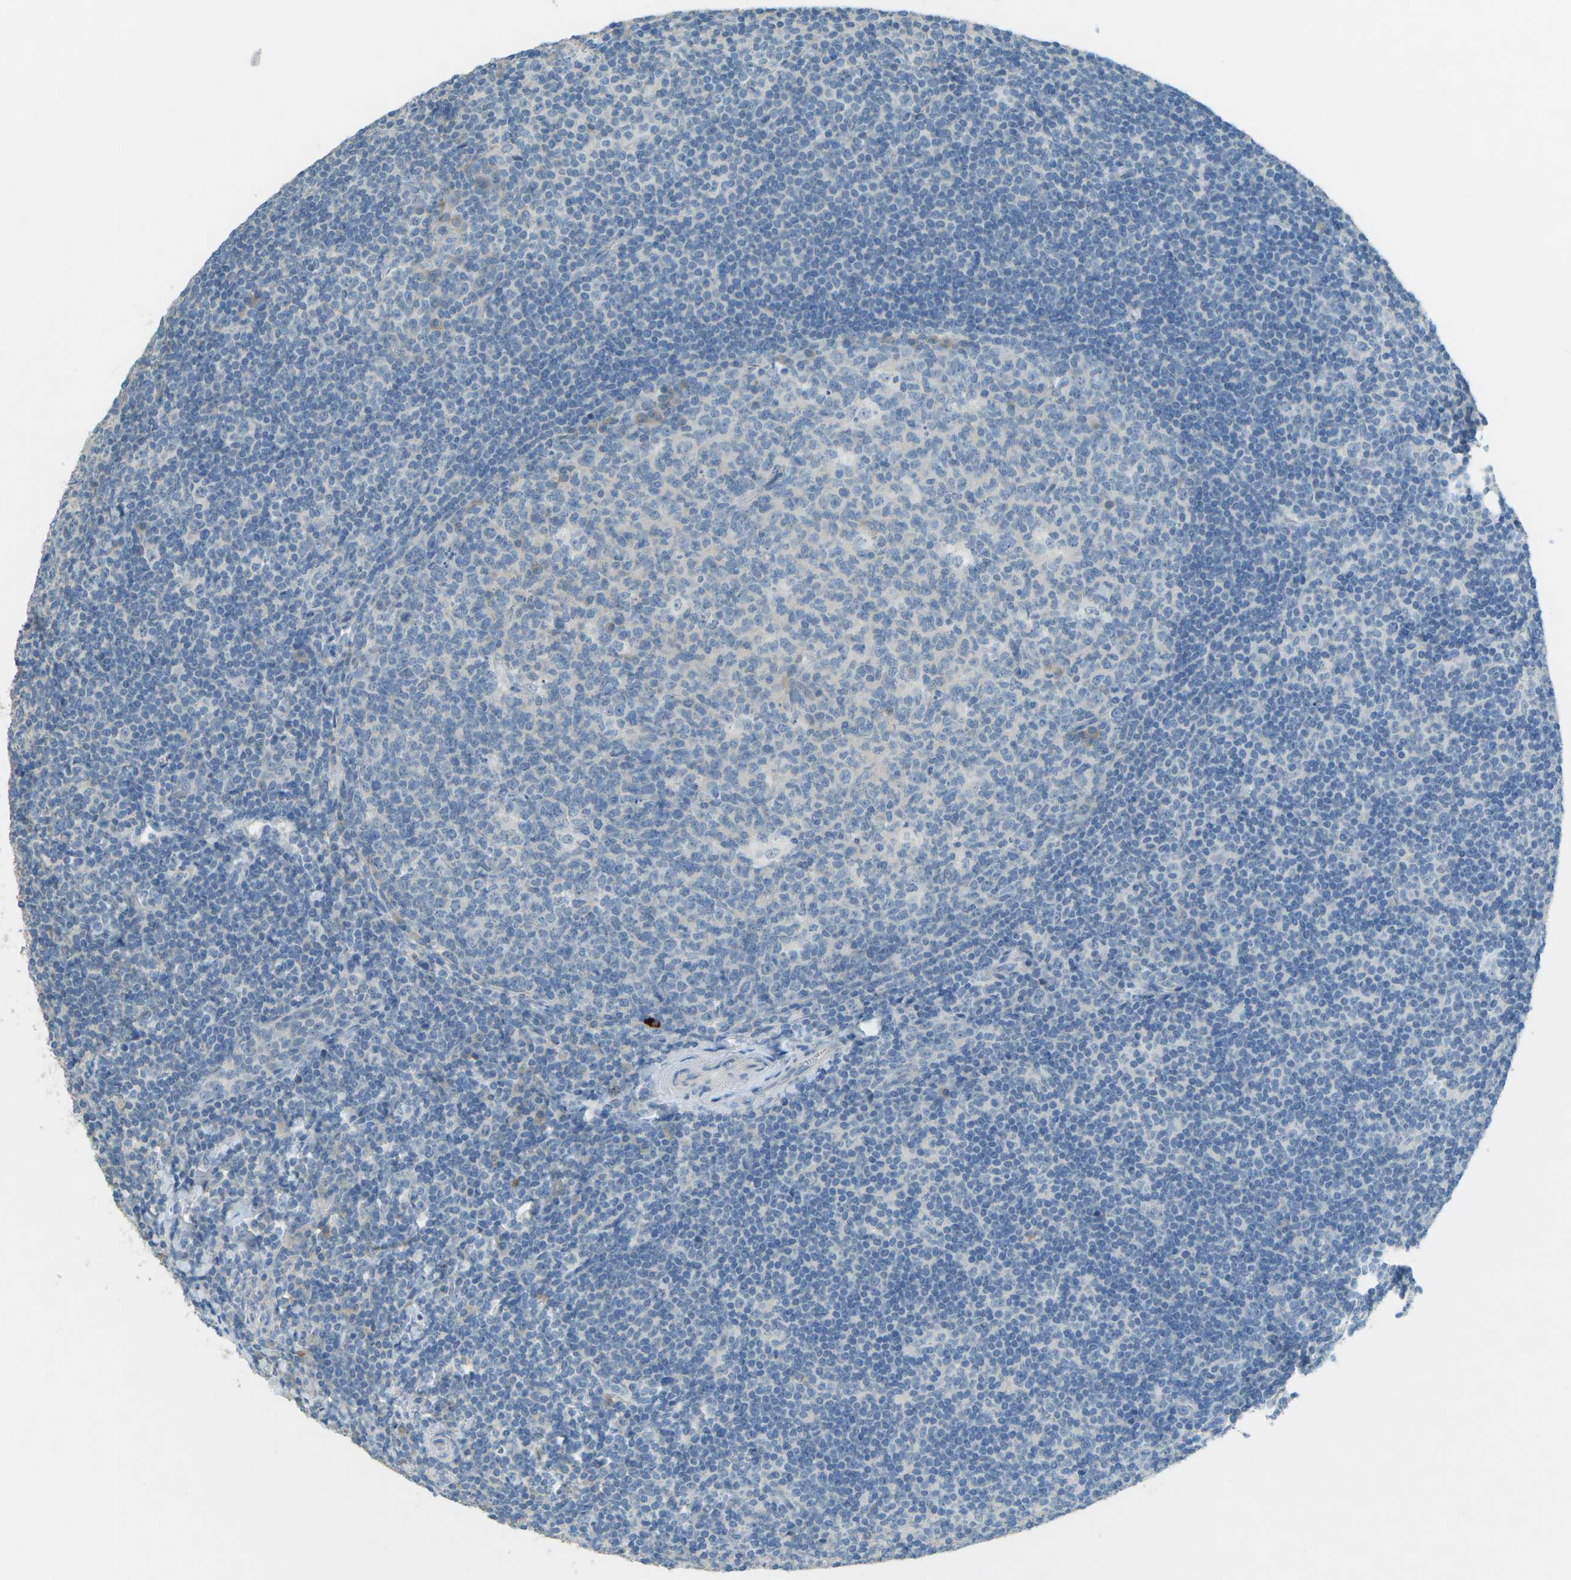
{"staining": {"intensity": "negative", "quantity": "none", "location": "none"}, "tissue": "tonsil", "cell_type": "Germinal center cells", "image_type": "normal", "snomed": [{"axis": "morphology", "description": "Normal tissue, NOS"}, {"axis": "topography", "description": "Tonsil"}], "caption": "Immunohistochemical staining of benign human tonsil shows no significant expression in germinal center cells.", "gene": "LGI2", "patient": {"sex": "male", "age": 37}}